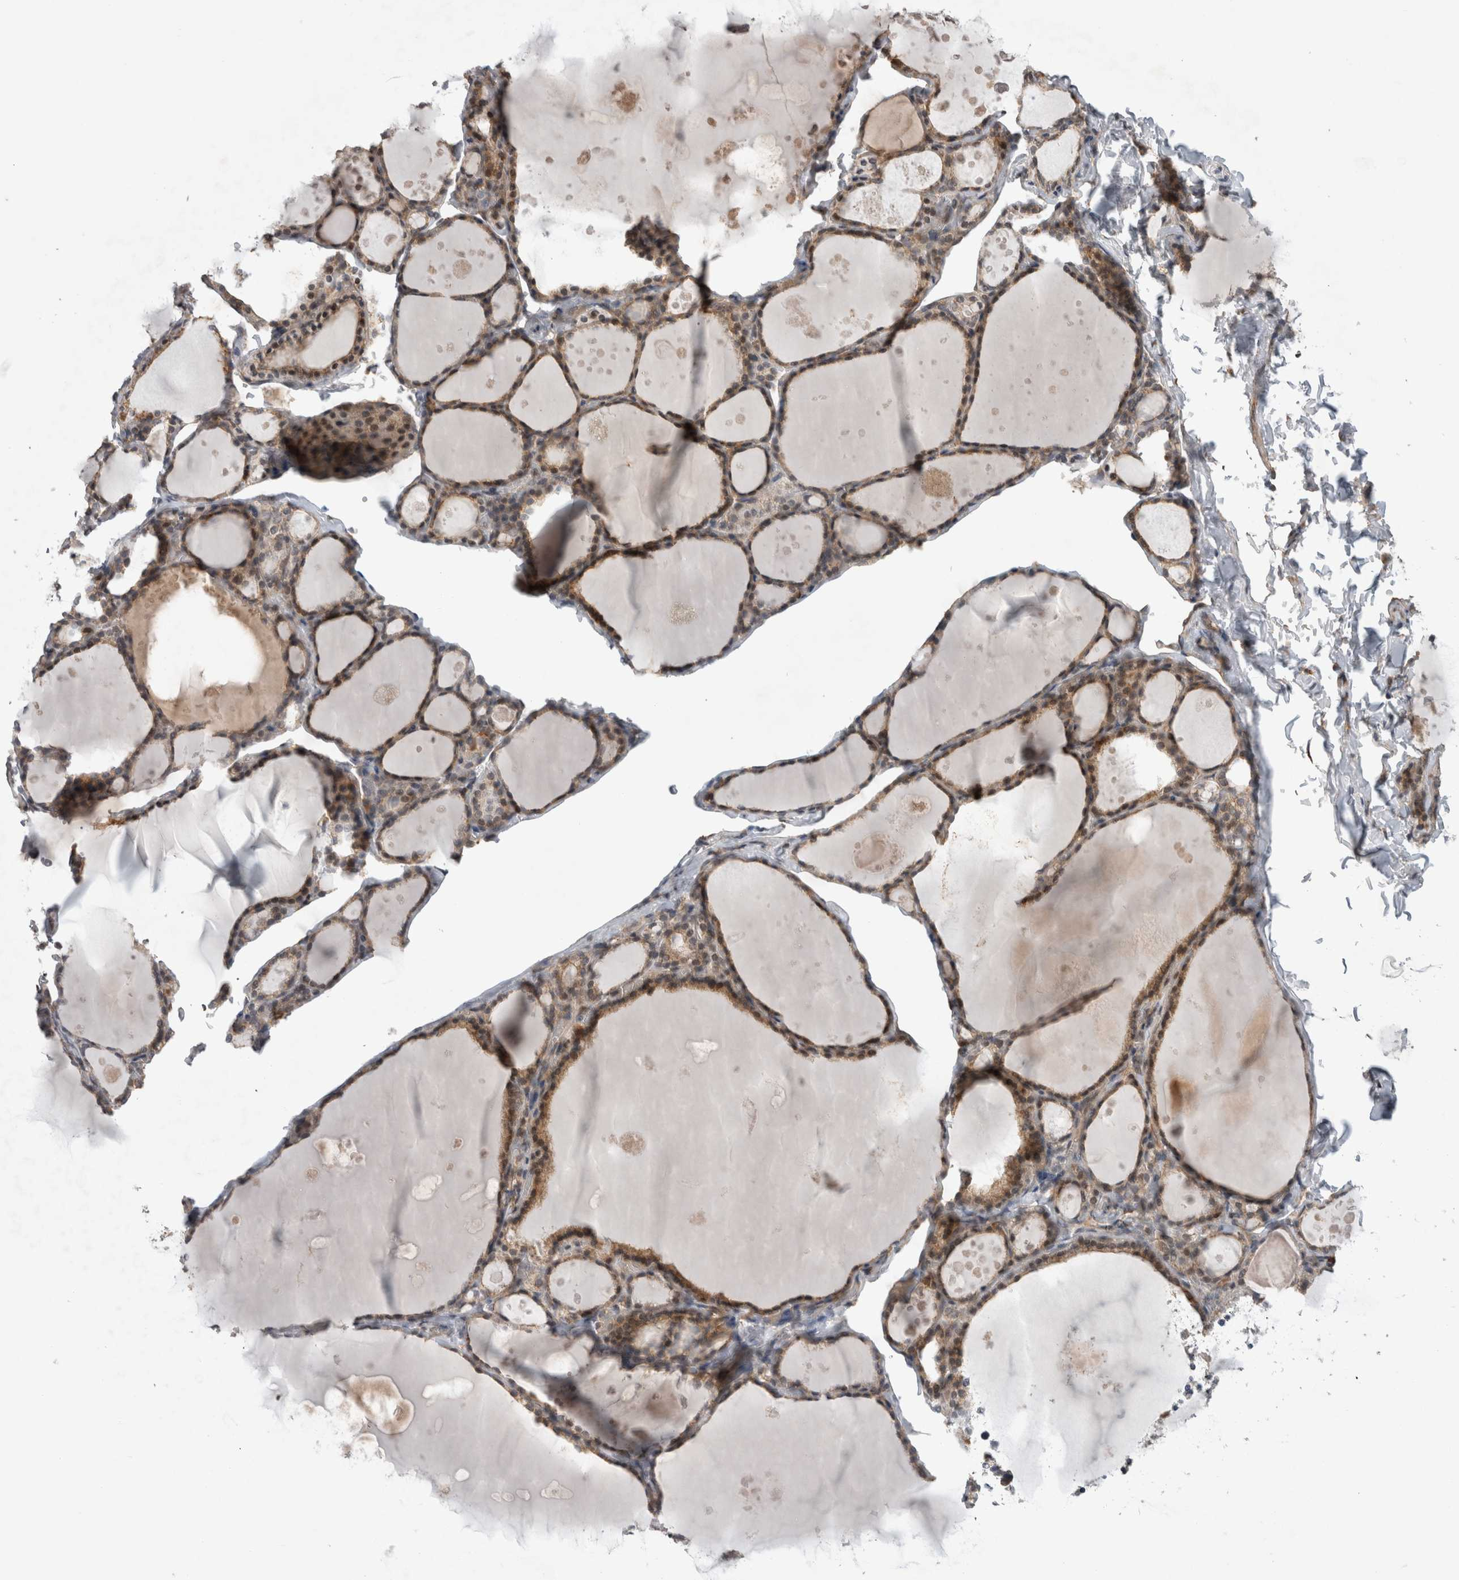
{"staining": {"intensity": "moderate", "quantity": ">75%", "location": "cytoplasmic/membranous,nuclear"}, "tissue": "thyroid gland", "cell_type": "Glandular cells", "image_type": "normal", "snomed": [{"axis": "morphology", "description": "Normal tissue, NOS"}, {"axis": "topography", "description": "Thyroid gland"}], "caption": "Immunohistochemical staining of normal human thyroid gland reveals moderate cytoplasmic/membranous,nuclear protein expression in approximately >75% of glandular cells. (DAB IHC, brown staining for protein, blue staining for nuclei).", "gene": "KCNIP1", "patient": {"sex": "male", "age": 56}}